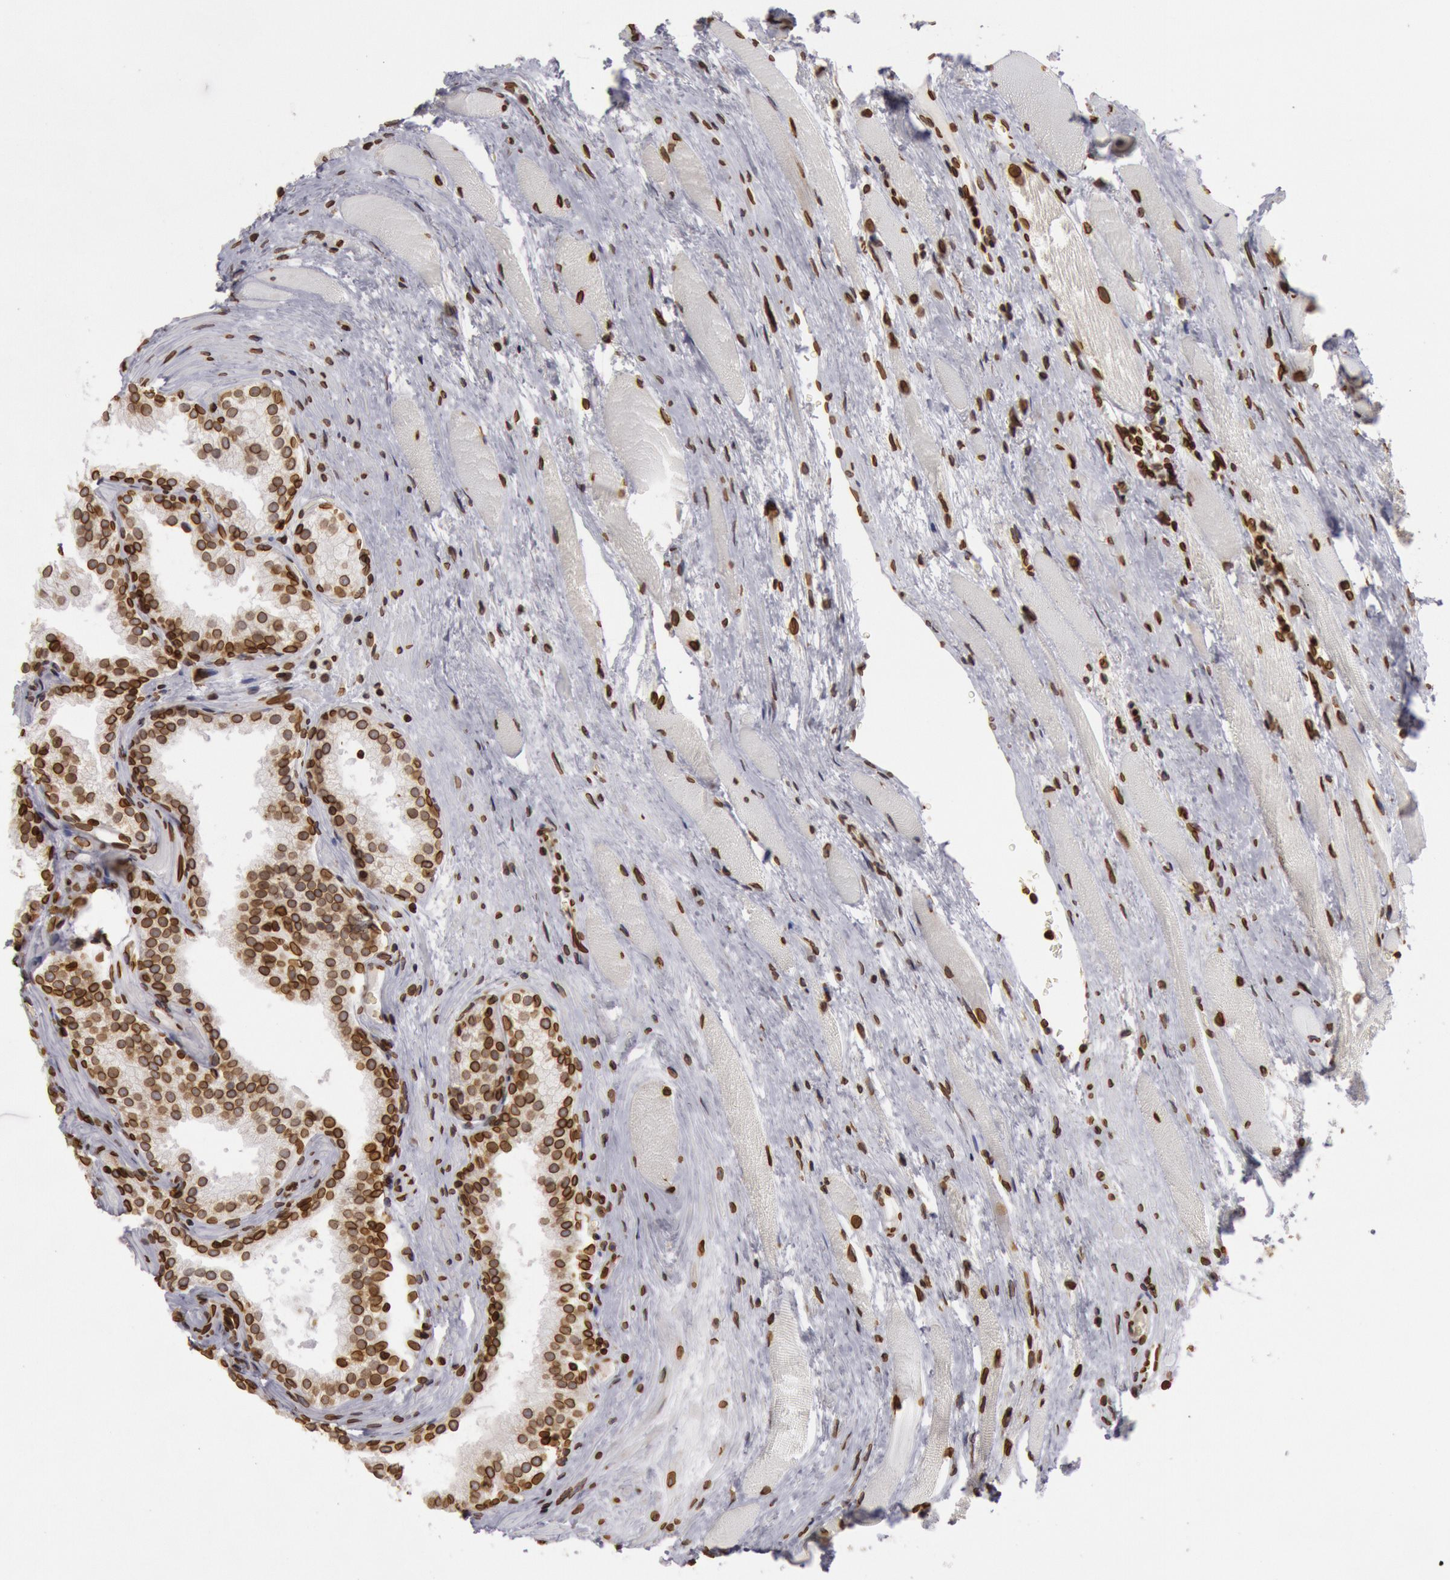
{"staining": {"intensity": "strong", "quantity": ">75%", "location": "nuclear"}, "tissue": "prostate cancer", "cell_type": "Tumor cells", "image_type": "cancer", "snomed": [{"axis": "morphology", "description": "Adenocarcinoma, Medium grade"}, {"axis": "topography", "description": "Prostate"}], "caption": "Human adenocarcinoma (medium-grade) (prostate) stained for a protein (brown) exhibits strong nuclear positive expression in approximately >75% of tumor cells.", "gene": "SUN2", "patient": {"sex": "male", "age": 72}}